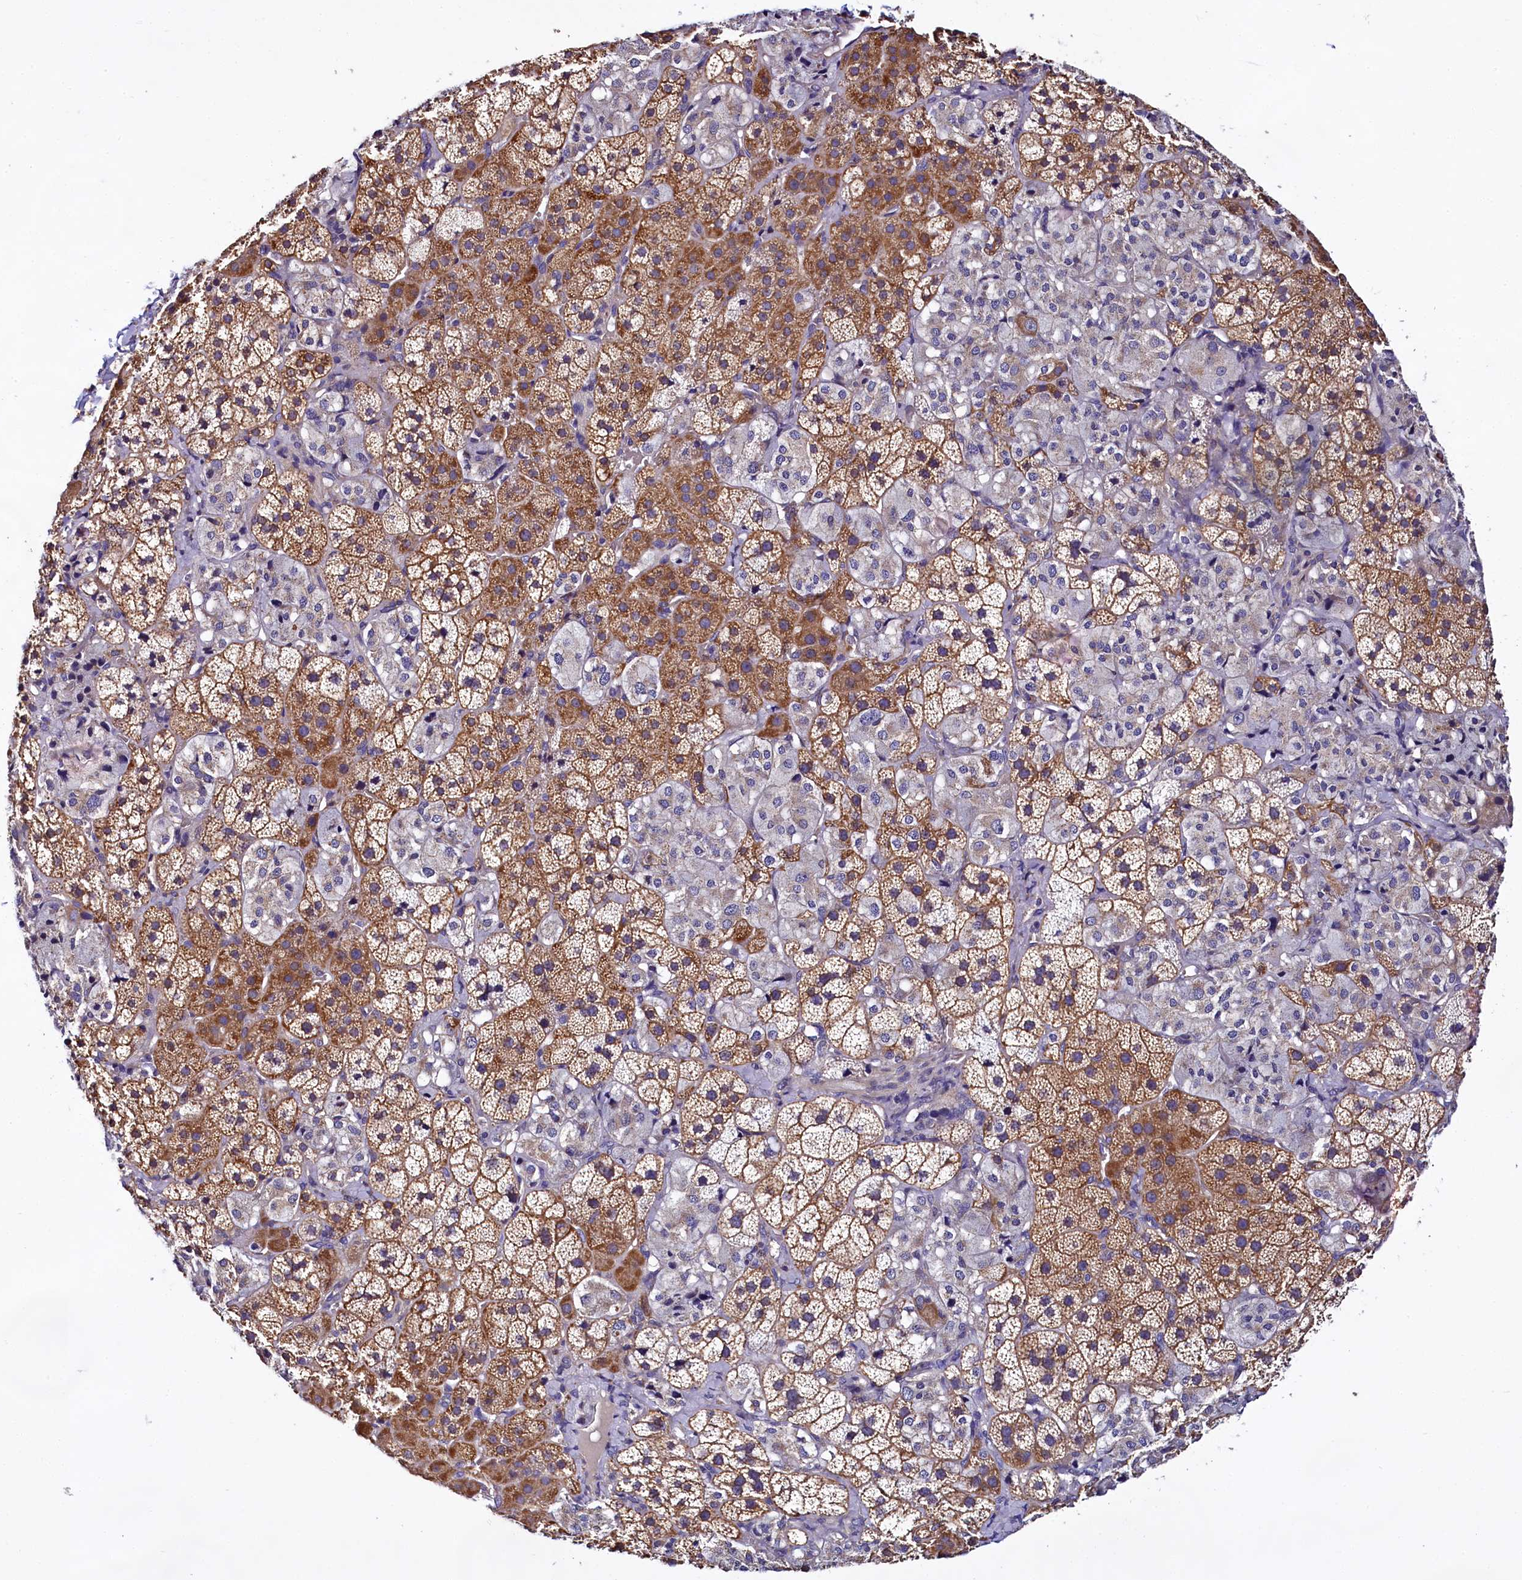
{"staining": {"intensity": "strong", "quantity": "25%-75%", "location": "cytoplasmic/membranous"}, "tissue": "adrenal gland", "cell_type": "Glandular cells", "image_type": "normal", "snomed": [{"axis": "morphology", "description": "Normal tissue, NOS"}, {"axis": "topography", "description": "Adrenal gland"}], "caption": "About 25%-75% of glandular cells in unremarkable adrenal gland demonstrate strong cytoplasmic/membranous protein staining as visualized by brown immunohistochemical staining.", "gene": "CEP295", "patient": {"sex": "female", "age": 44}}